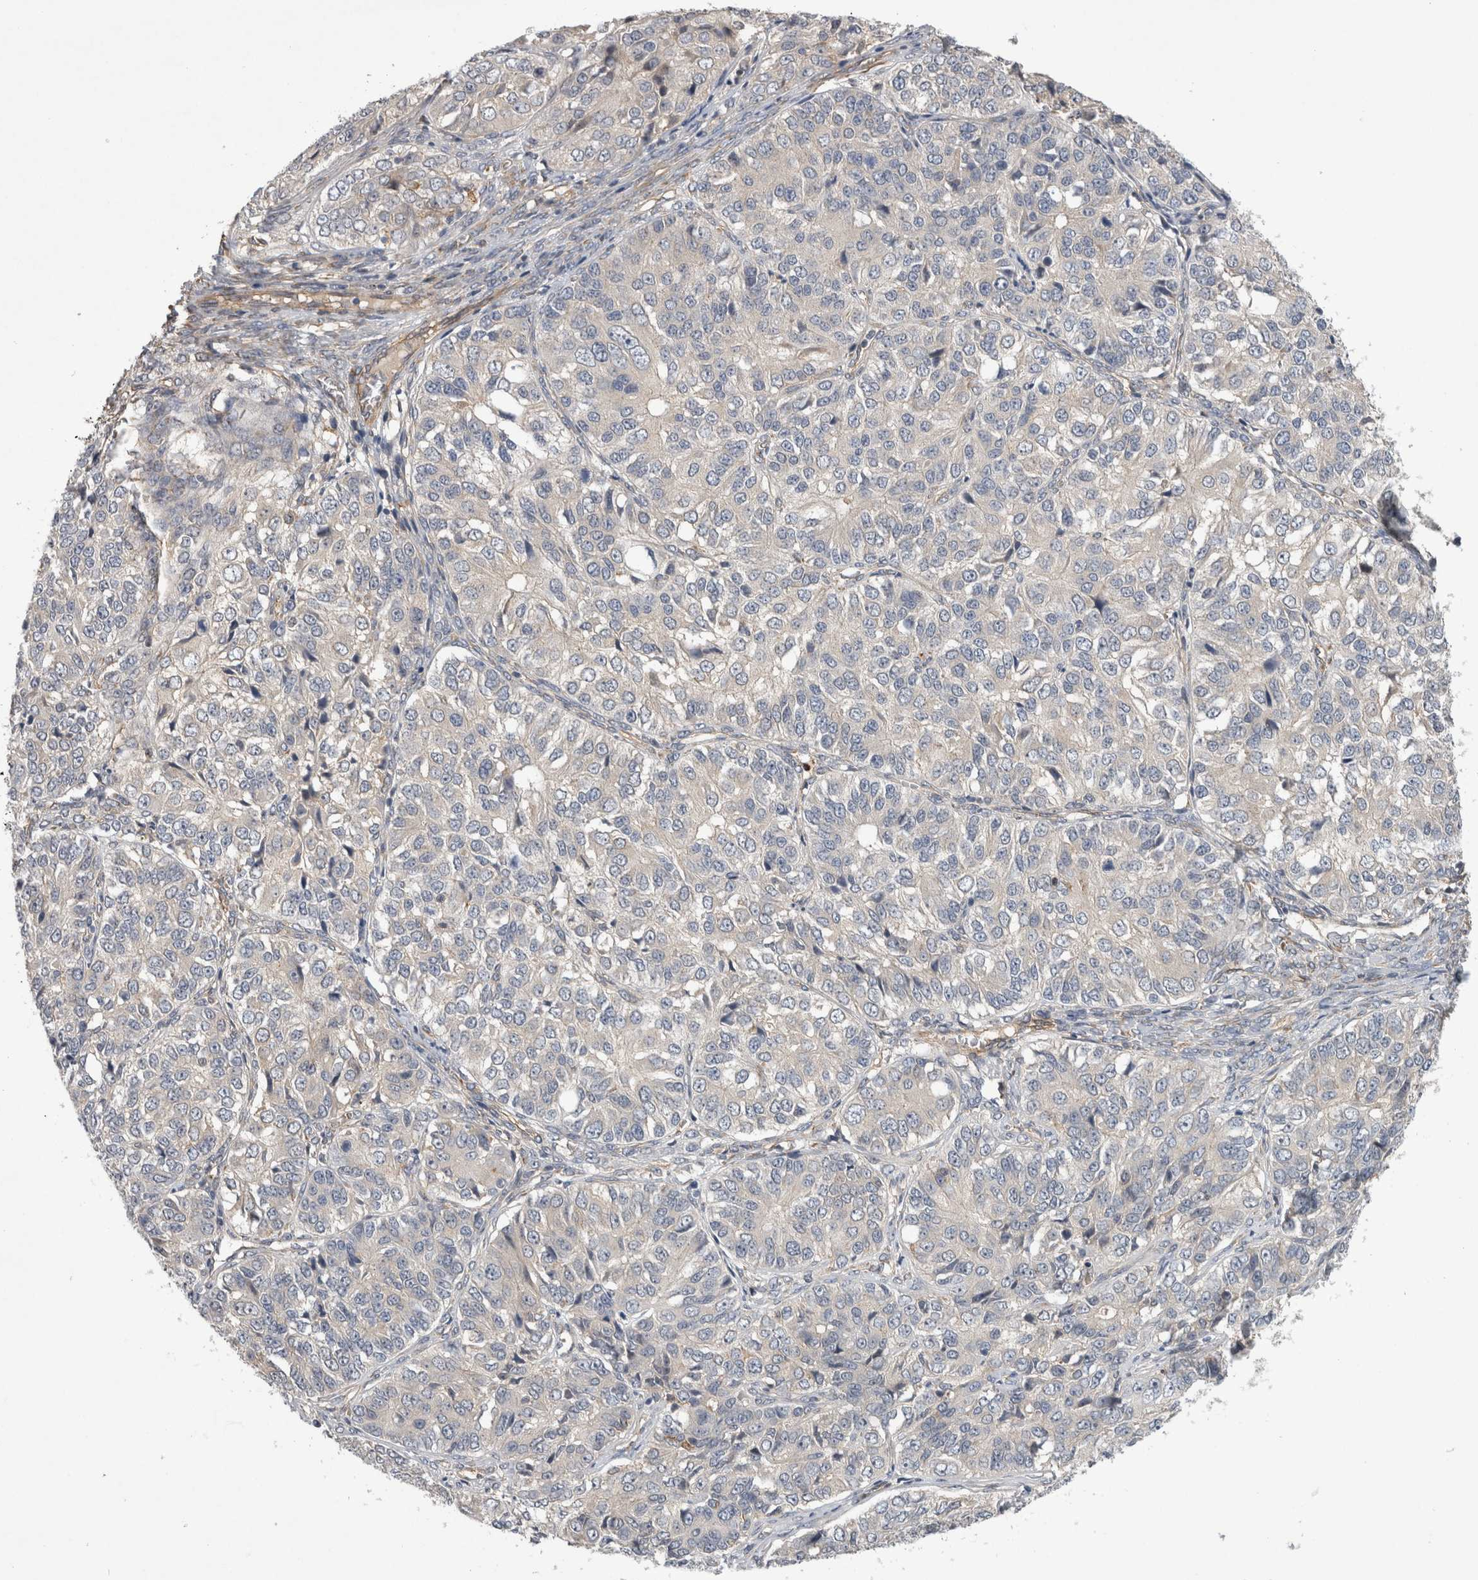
{"staining": {"intensity": "negative", "quantity": "none", "location": "none"}, "tissue": "ovarian cancer", "cell_type": "Tumor cells", "image_type": "cancer", "snomed": [{"axis": "morphology", "description": "Carcinoma, endometroid"}, {"axis": "topography", "description": "Ovary"}], "caption": "Endometroid carcinoma (ovarian) stained for a protein using immunohistochemistry (IHC) demonstrates no expression tumor cells.", "gene": "ANKFY1", "patient": {"sex": "female", "age": 51}}